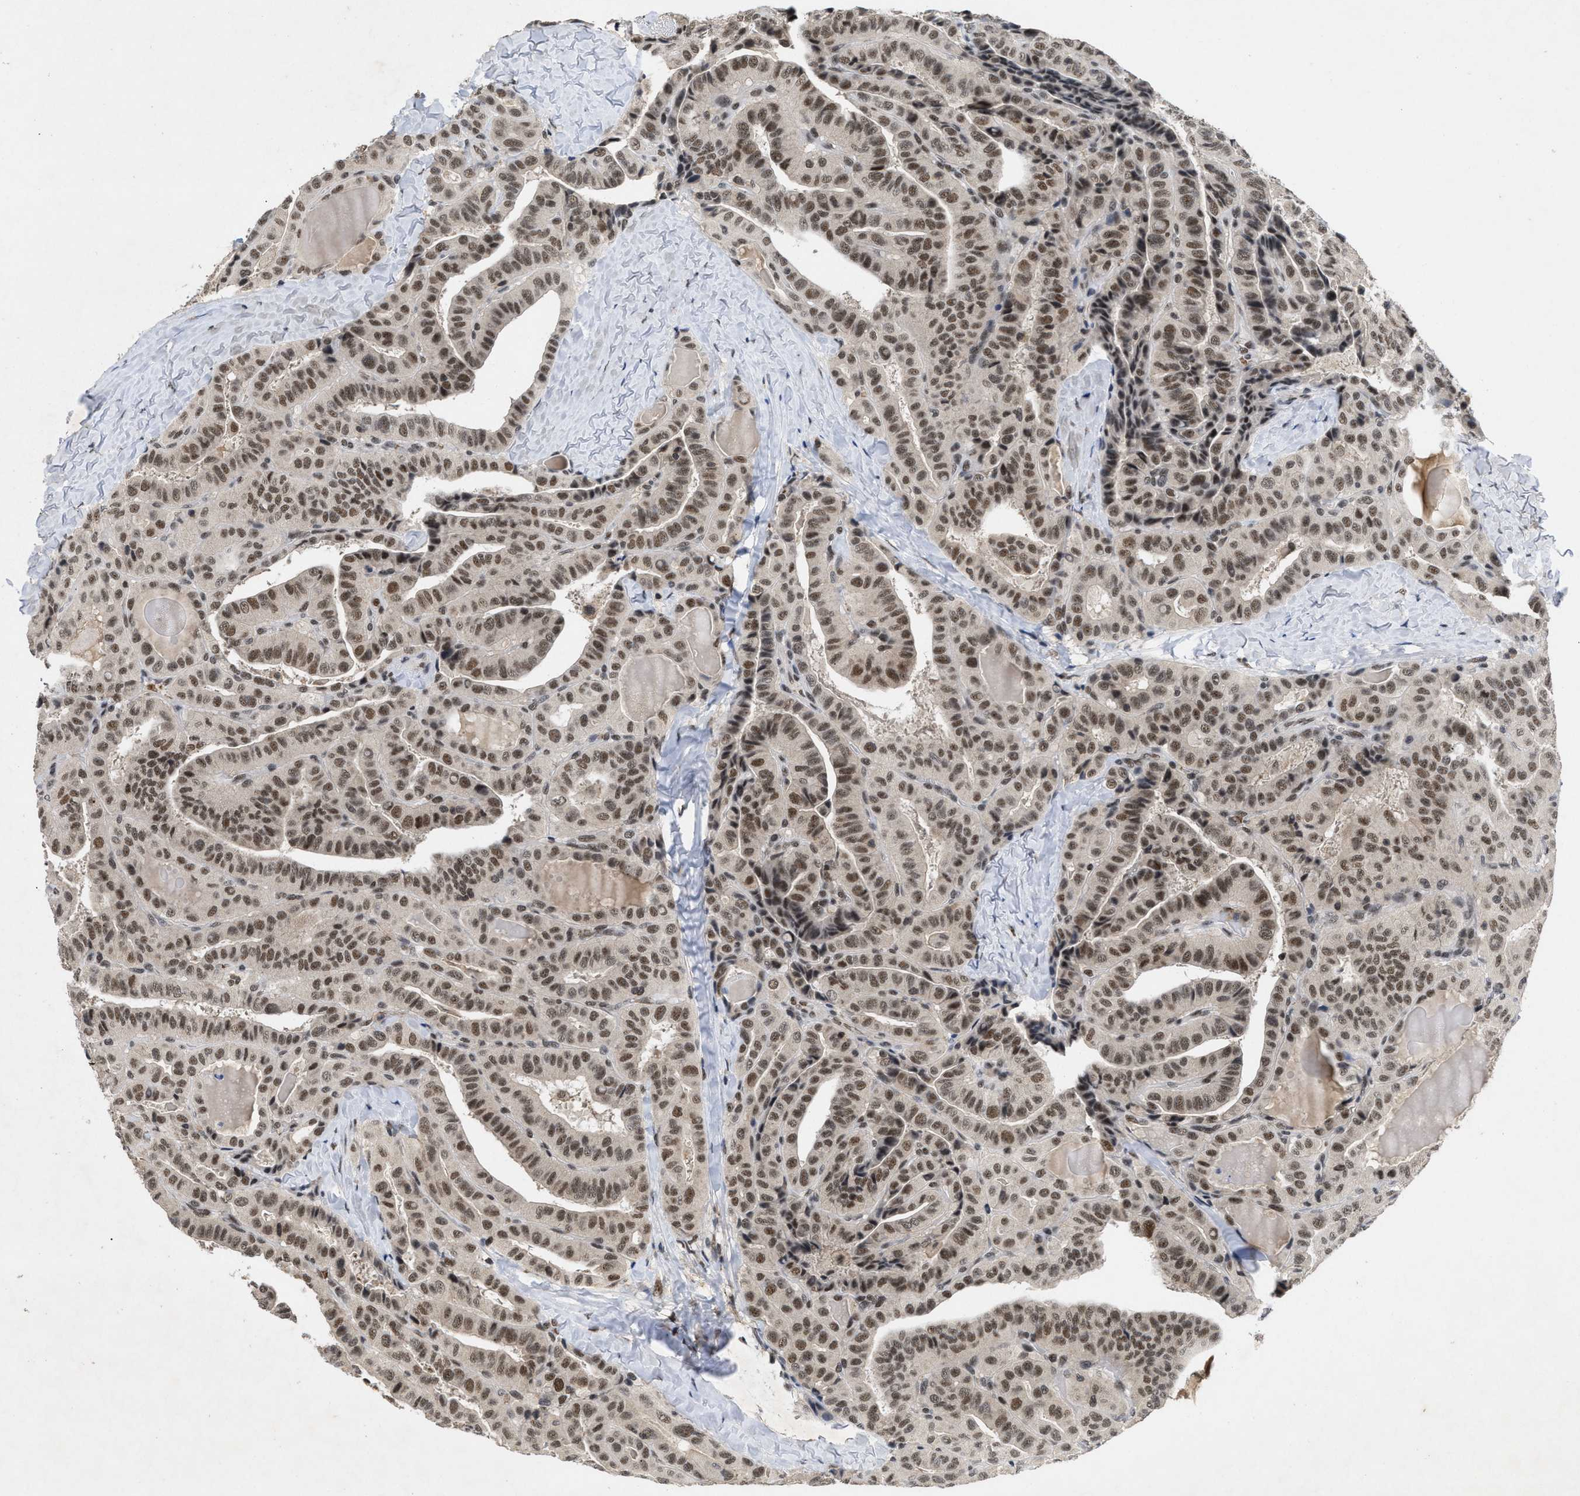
{"staining": {"intensity": "moderate", "quantity": ">75%", "location": "nuclear"}, "tissue": "thyroid cancer", "cell_type": "Tumor cells", "image_type": "cancer", "snomed": [{"axis": "morphology", "description": "Papillary adenocarcinoma, NOS"}, {"axis": "topography", "description": "Thyroid gland"}], "caption": "High-power microscopy captured an immunohistochemistry (IHC) image of thyroid cancer (papillary adenocarcinoma), revealing moderate nuclear positivity in about >75% of tumor cells.", "gene": "ZNF346", "patient": {"sex": "male", "age": 77}}